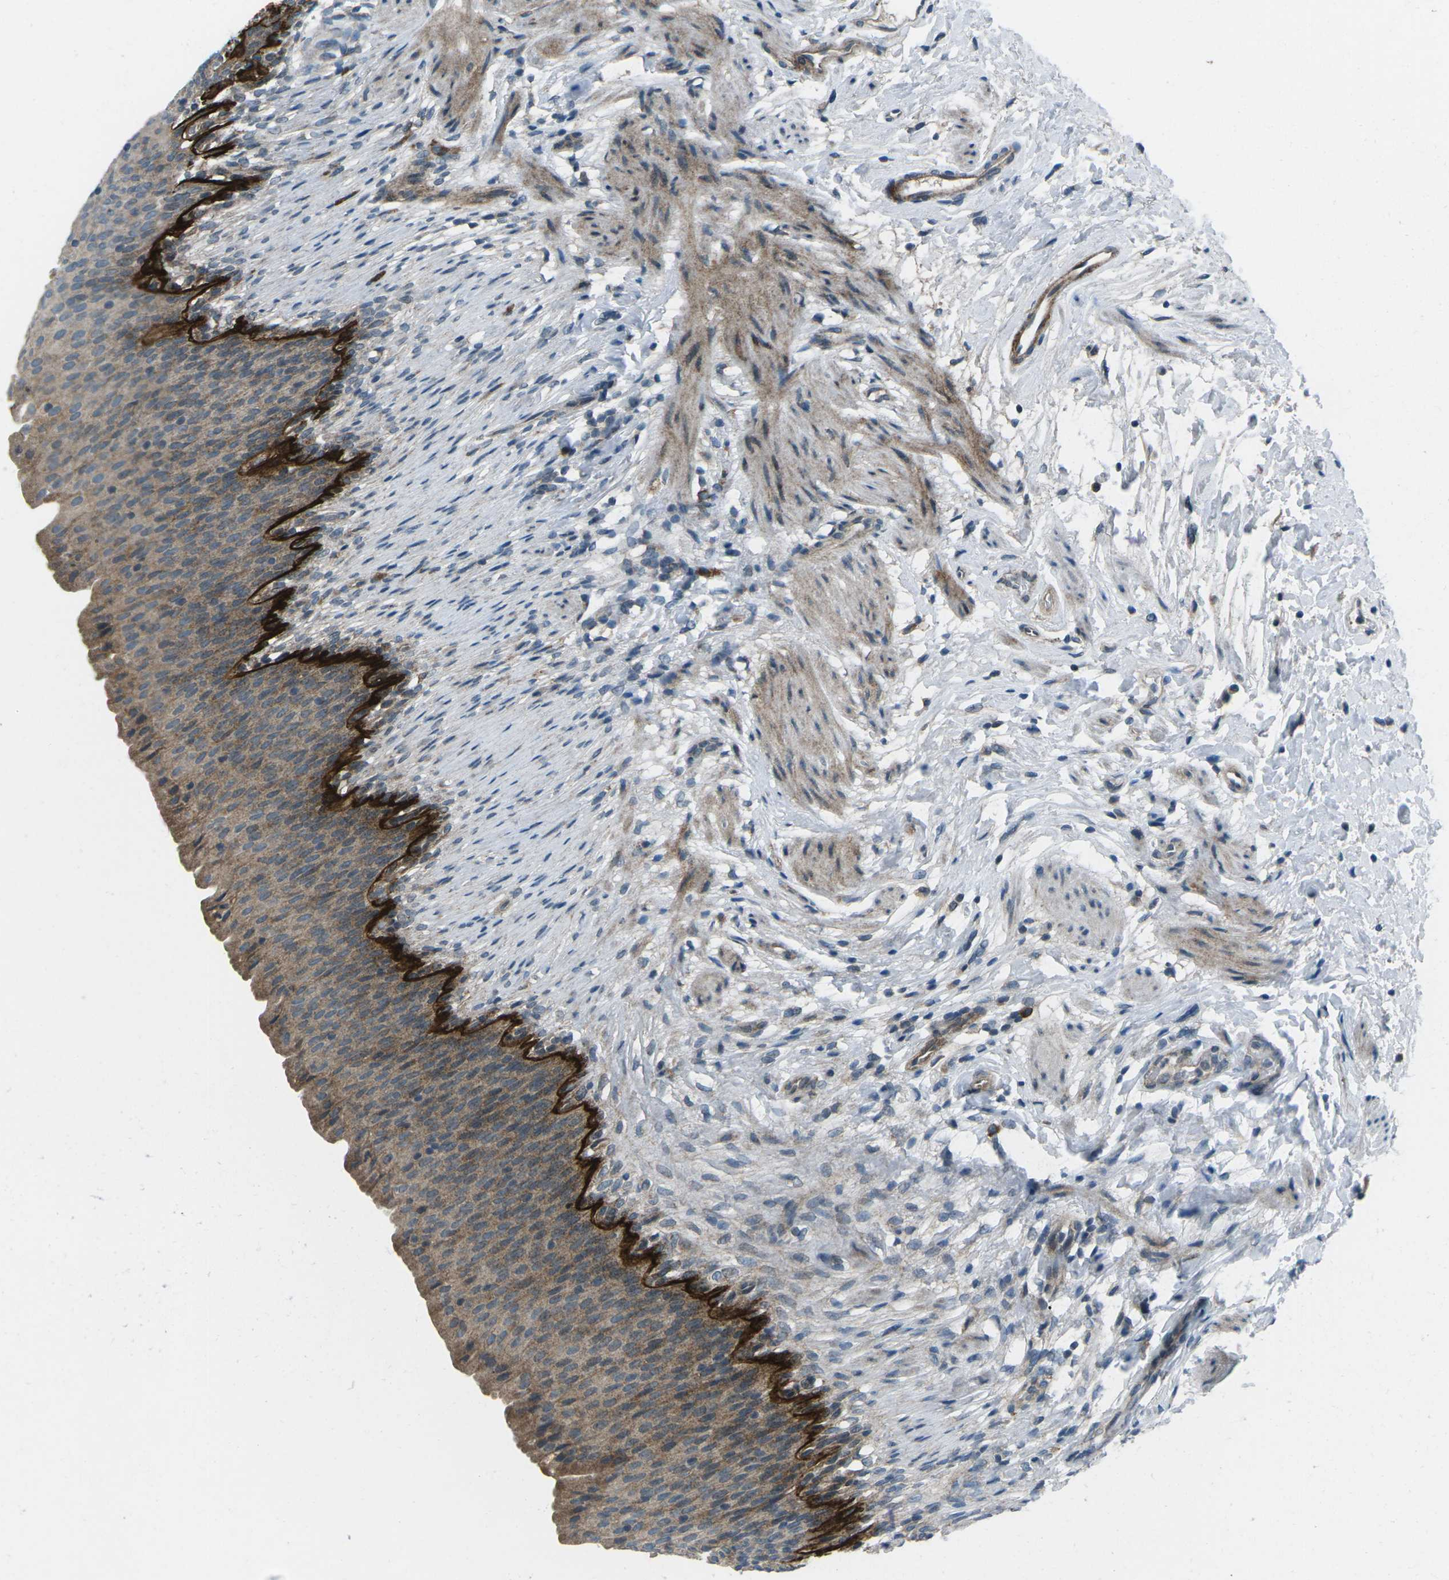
{"staining": {"intensity": "moderate", "quantity": "25%-75%", "location": "cytoplasmic/membranous"}, "tissue": "urinary bladder", "cell_type": "Urothelial cells", "image_type": "normal", "snomed": [{"axis": "morphology", "description": "Normal tissue, NOS"}, {"axis": "topography", "description": "Urinary bladder"}], "caption": "The immunohistochemical stain highlights moderate cytoplasmic/membranous staining in urothelial cells of benign urinary bladder. Using DAB (brown) and hematoxylin (blue) stains, captured at high magnification using brightfield microscopy.", "gene": "CDK16", "patient": {"sex": "female", "age": 79}}